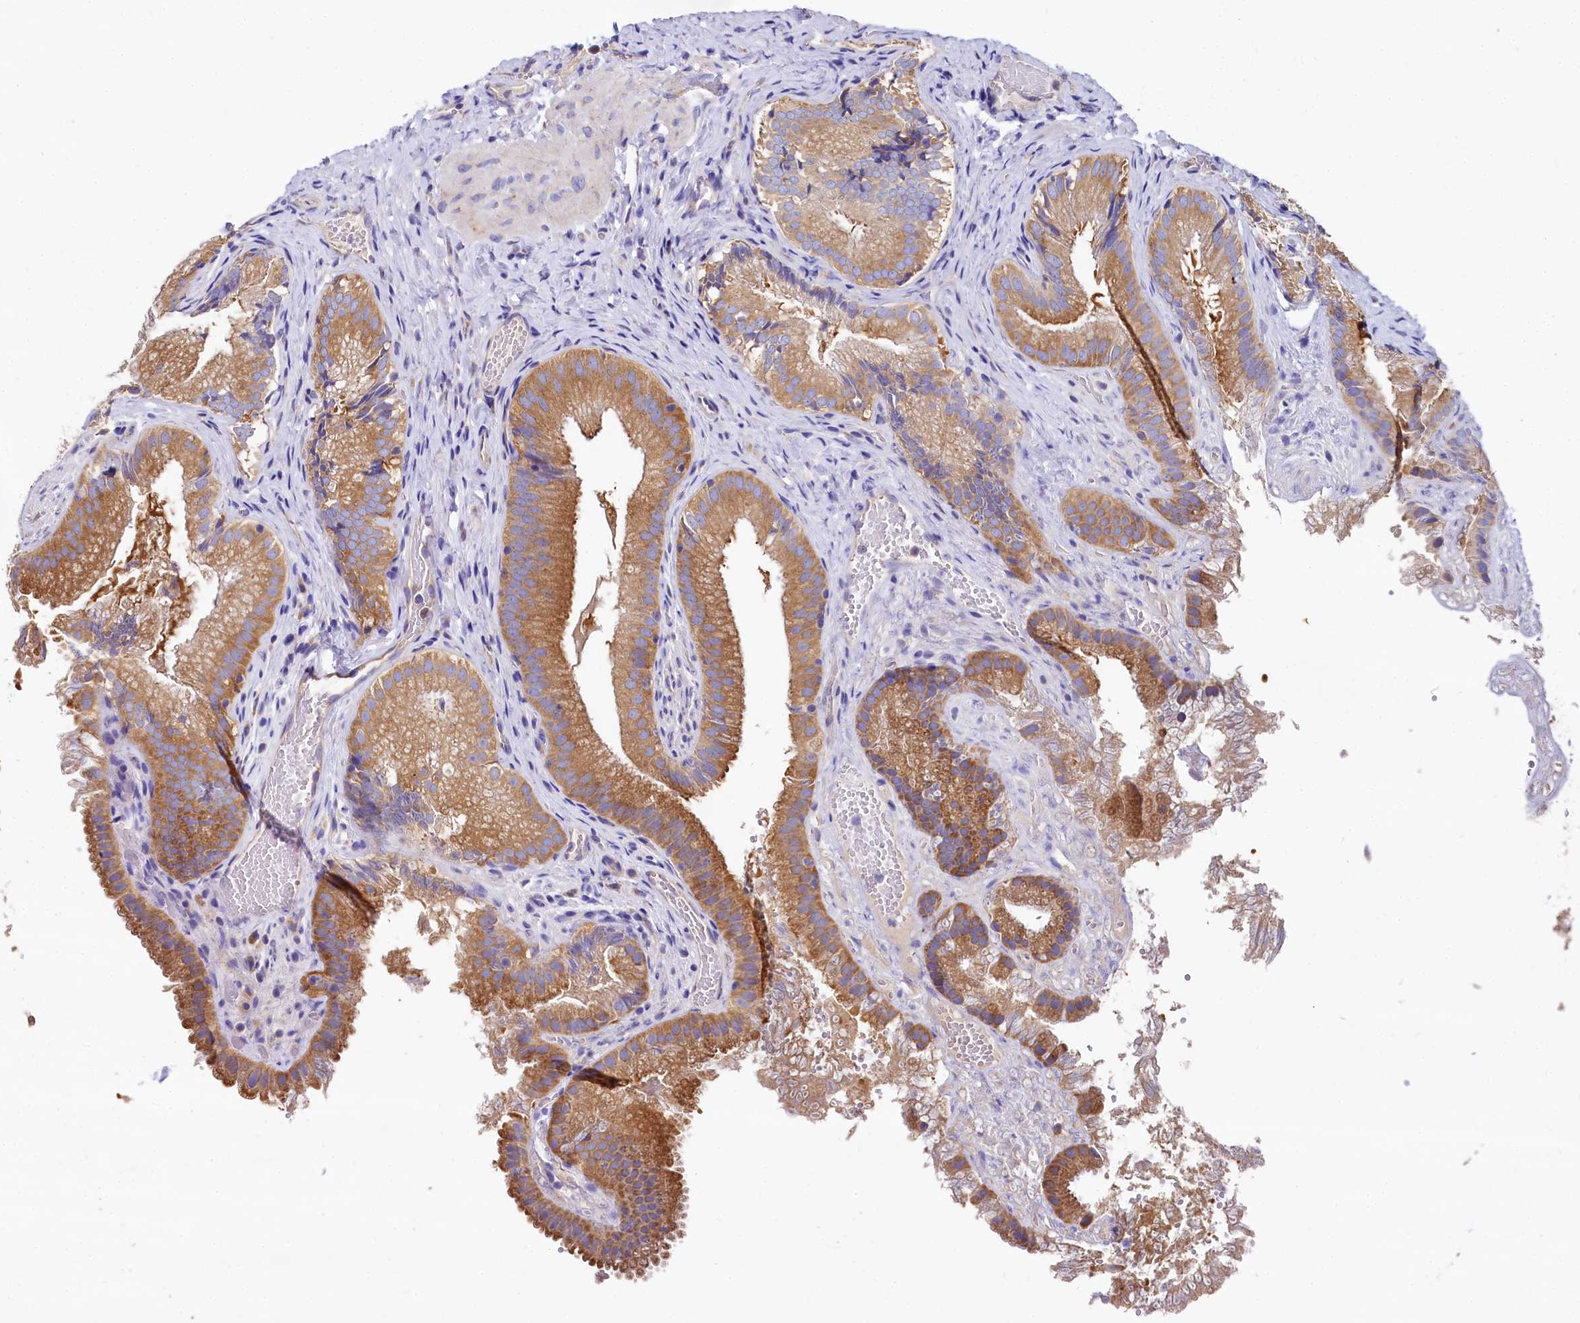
{"staining": {"intensity": "moderate", "quantity": ">75%", "location": "cytoplasmic/membranous"}, "tissue": "gallbladder", "cell_type": "Glandular cells", "image_type": "normal", "snomed": [{"axis": "morphology", "description": "Normal tissue, NOS"}, {"axis": "topography", "description": "Gallbladder"}], "caption": "Moderate cytoplasmic/membranous expression for a protein is appreciated in about >75% of glandular cells of unremarkable gallbladder using immunohistochemistry (IHC).", "gene": "QARS1", "patient": {"sex": "female", "age": 30}}